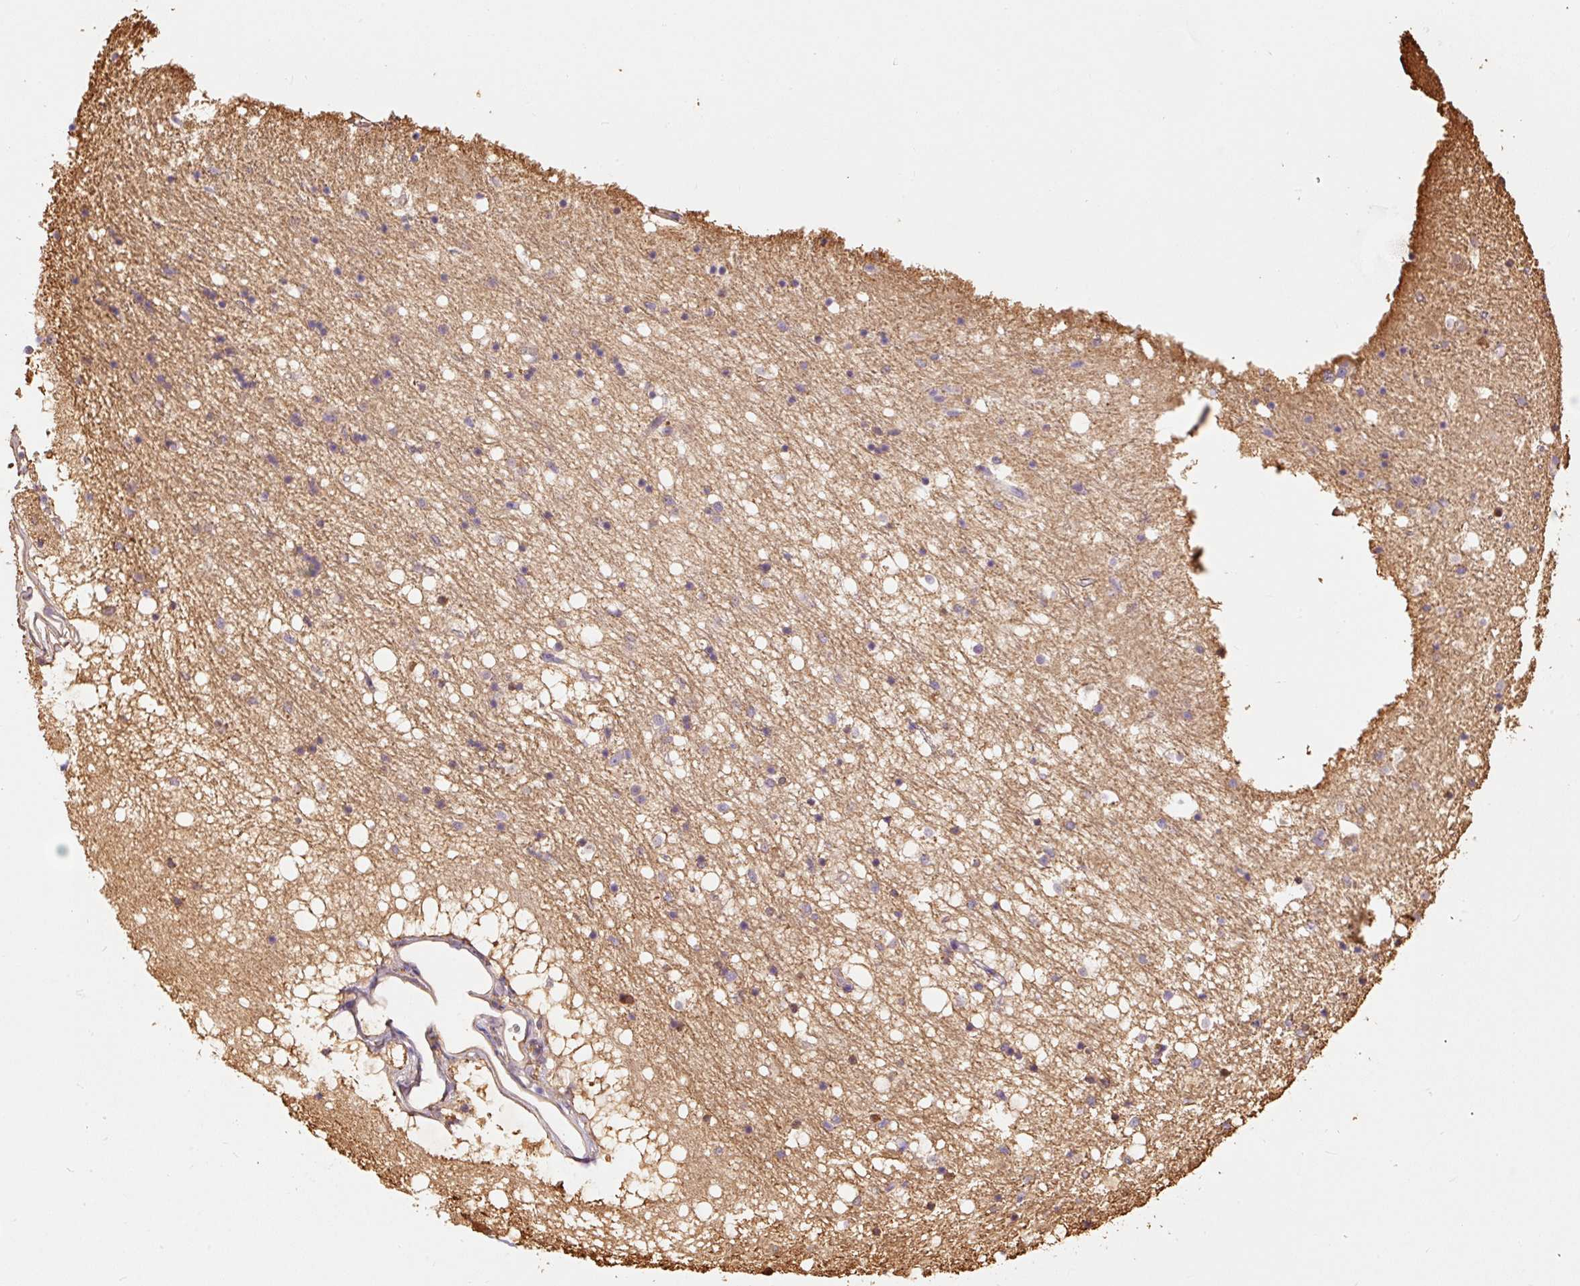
{"staining": {"intensity": "negative", "quantity": "none", "location": "none"}, "tissue": "caudate", "cell_type": "Glial cells", "image_type": "normal", "snomed": [{"axis": "morphology", "description": "Normal tissue, NOS"}, {"axis": "topography", "description": "Lateral ventricle wall"}], "caption": "This is an IHC photomicrograph of normal caudate. There is no positivity in glial cells.", "gene": "ENSG00000249624", "patient": {"sex": "male", "age": 58}}